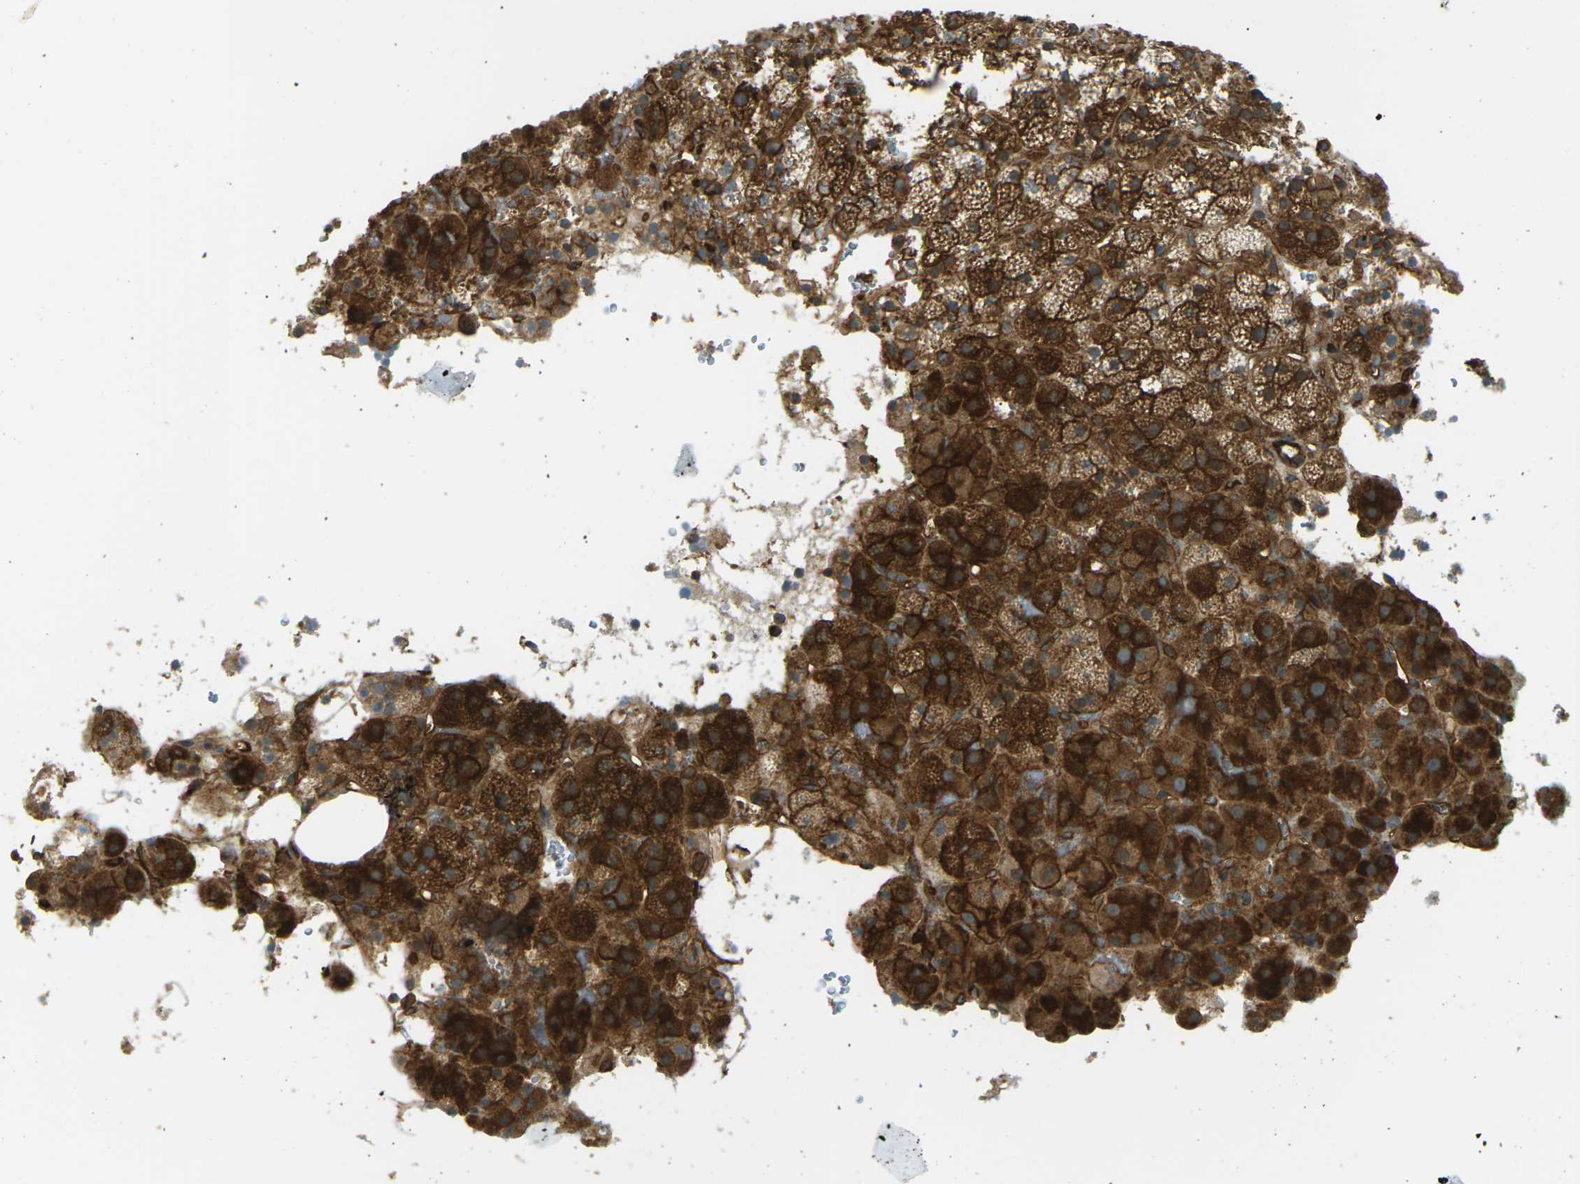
{"staining": {"intensity": "strong", "quantity": ">75%", "location": "cytoplasmic/membranous"}, "tissue": "adrenal gland", "cell_type": "Glandular cells", "image_type": "normal", "snomed": [{"axis": "morphology", "description": "Normal tissue, NOS"}, {"axis": "topography", "description": "Adrenal gland"}], "caption": "The micrograph demonstrates a brown stain indicating the presence of a protein in the cytoplasmic/membranous of glandular cells in adrenal gland.", "gene": "S1PR1", "patient": {"sex": "female", "age": 59}}